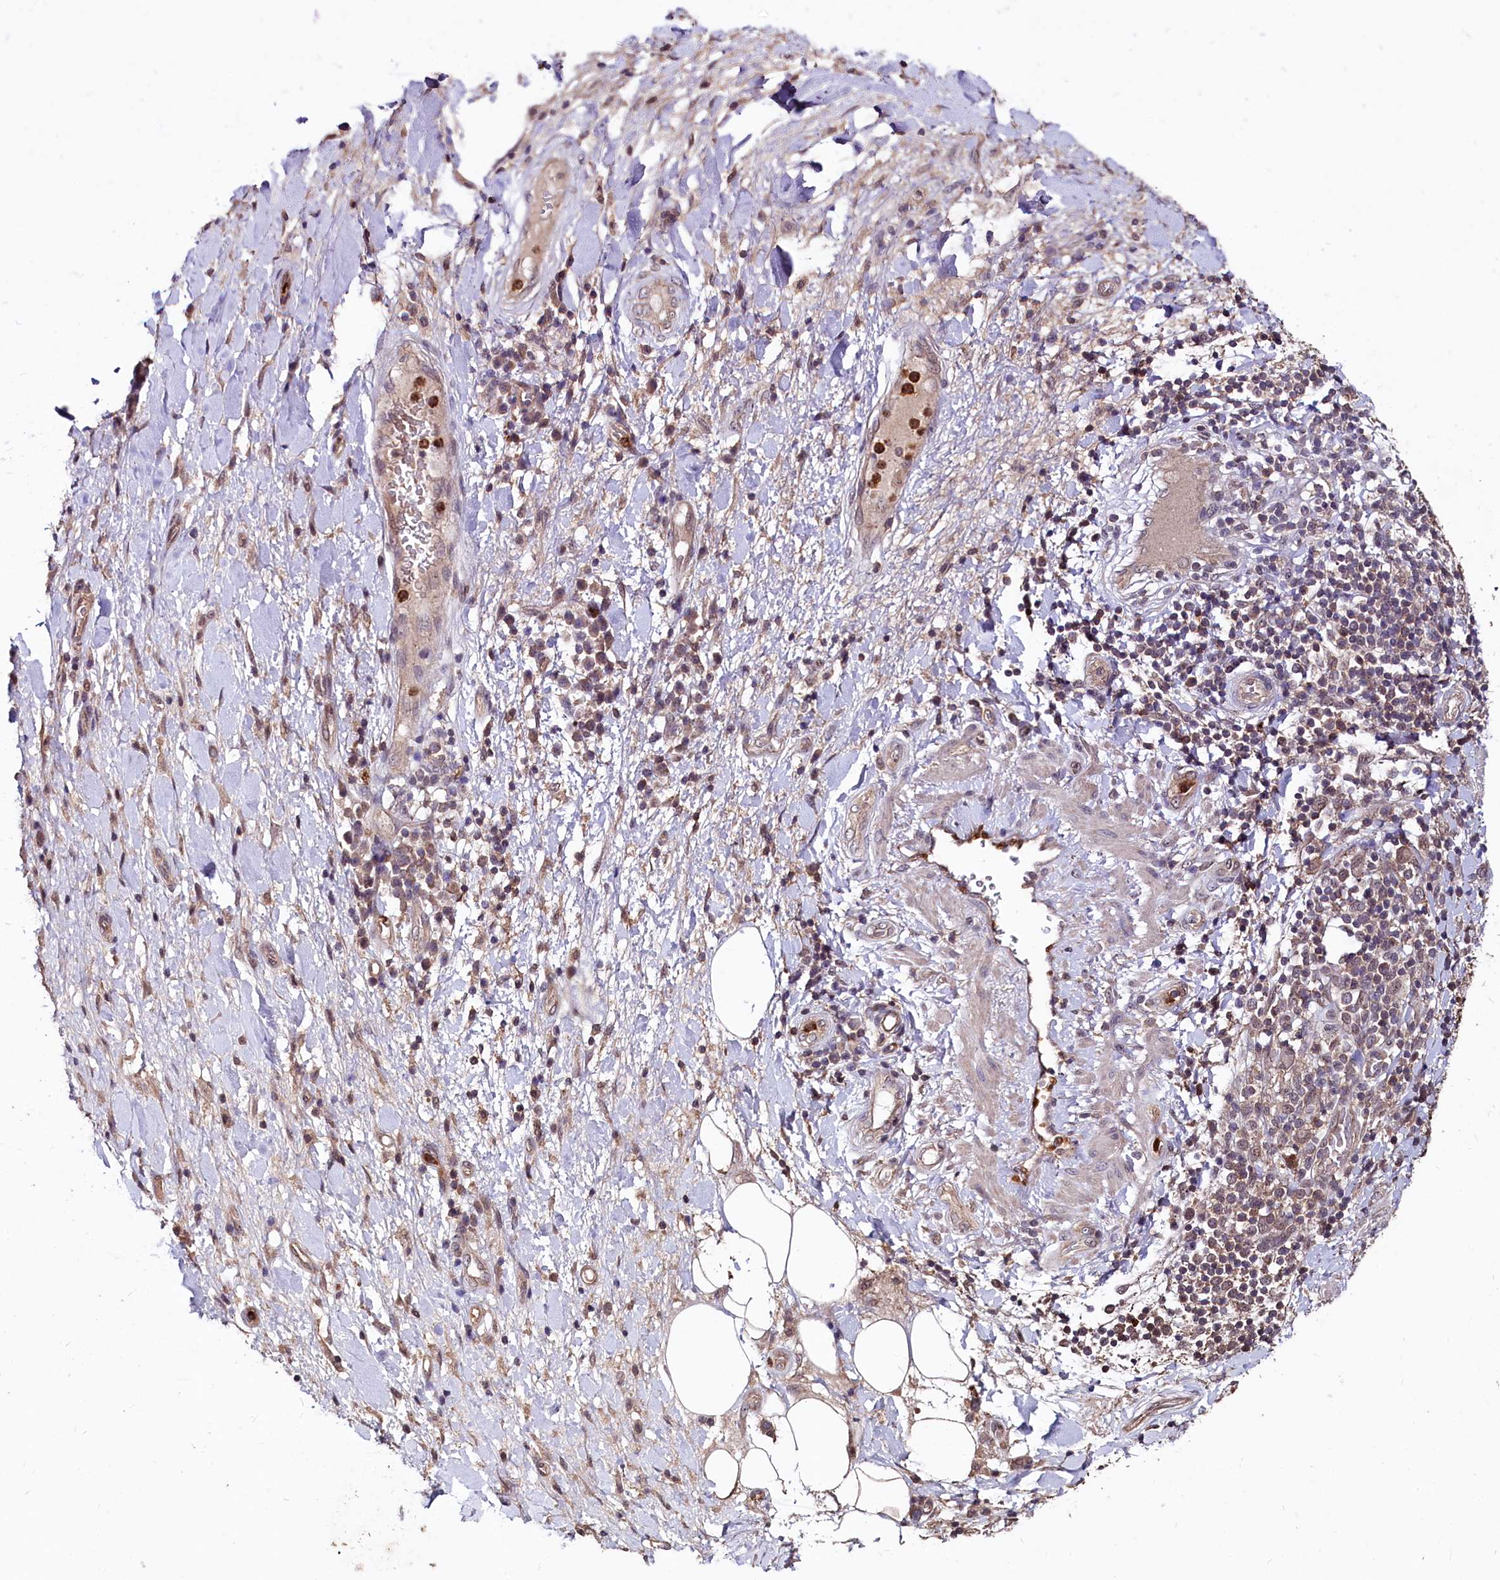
{"staining": {"intensity": "moderate", "quantity": ">75%", "location": "cytoplasmic/membranous"}, "tissue": "adipose tissue", "cell_type": "Adipocytes", "image_type": "normal", "snomed": [{"axis": "morphology", "description": "Normal tissue, NOS"}, {"axis": "morphology", "description": "Squamous cell carcinoma, NOS"}, {"axis": "topography", "description": "Lymph node"}, {"axis": "topography", "description": "Bronchus"}, {"axis": "topography", "description": "Lung"}], "caption": "Immunohistochemistry (IHC) of benign adipose tissue shows medium levels of moderate cytoplasmic/membranous staining in approximately >75% of adipocytes.", "gene": "KLRB1", "patient": {"sex": "male", "age": 66}}